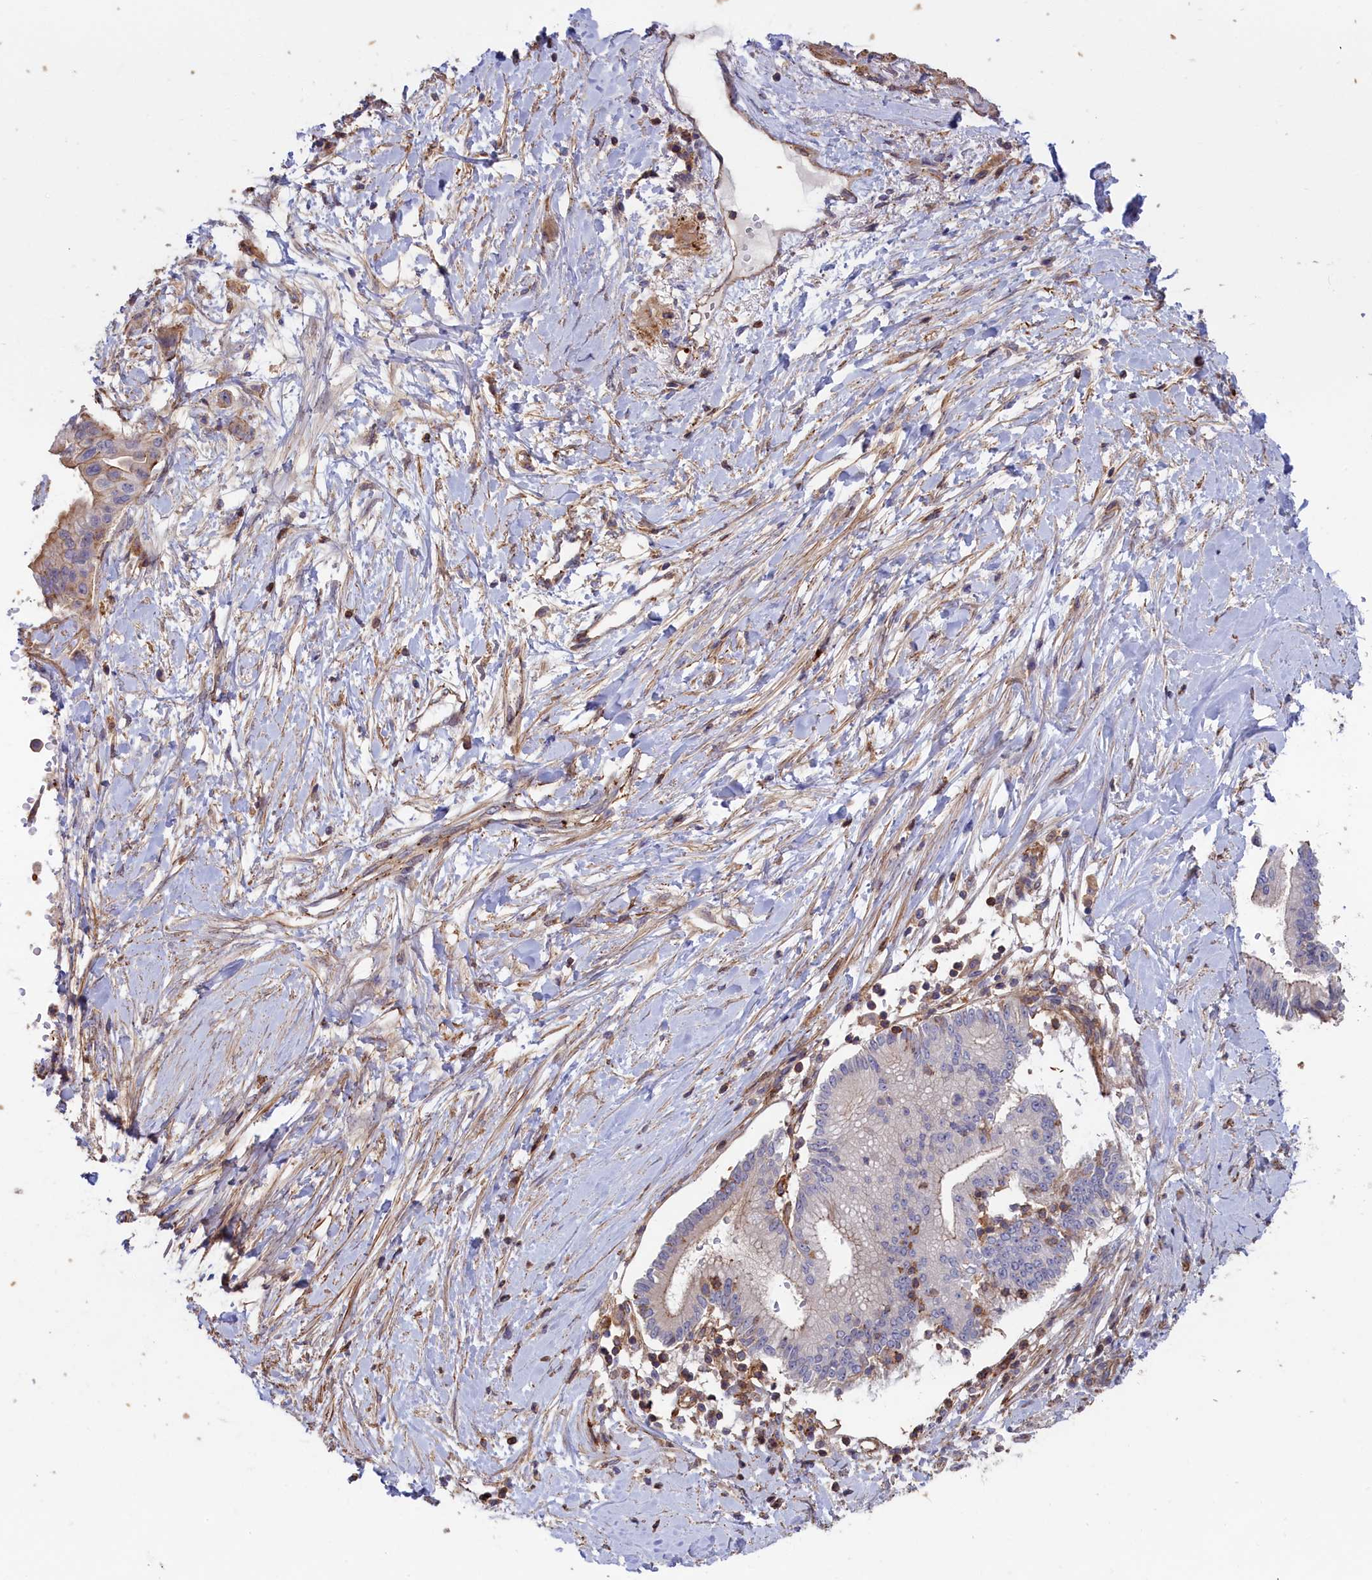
{"staining": {"intensity": "moderate", "quantity": "<25%", "location": "cytoplasmic/membranous"}, "tissue": "pancreatic cancer", "cell_type": "Tumor cells", "image_type": "cancer", "snomed": [{"axis": "morphology", "description": "Adenocarcinoma, NOS"}, {"axis": "topography", "description": "Pancreas"}], "caption": "Approximately <25% of tumor cells in adenocarcinoma (pancreatic) demonstrate moderate cytoplasmic/membranous protein staining as visualized by brown immunohistochemical staining.", "gene": "ANKRD27", "patient": {"sex": "male", "age": 68}}